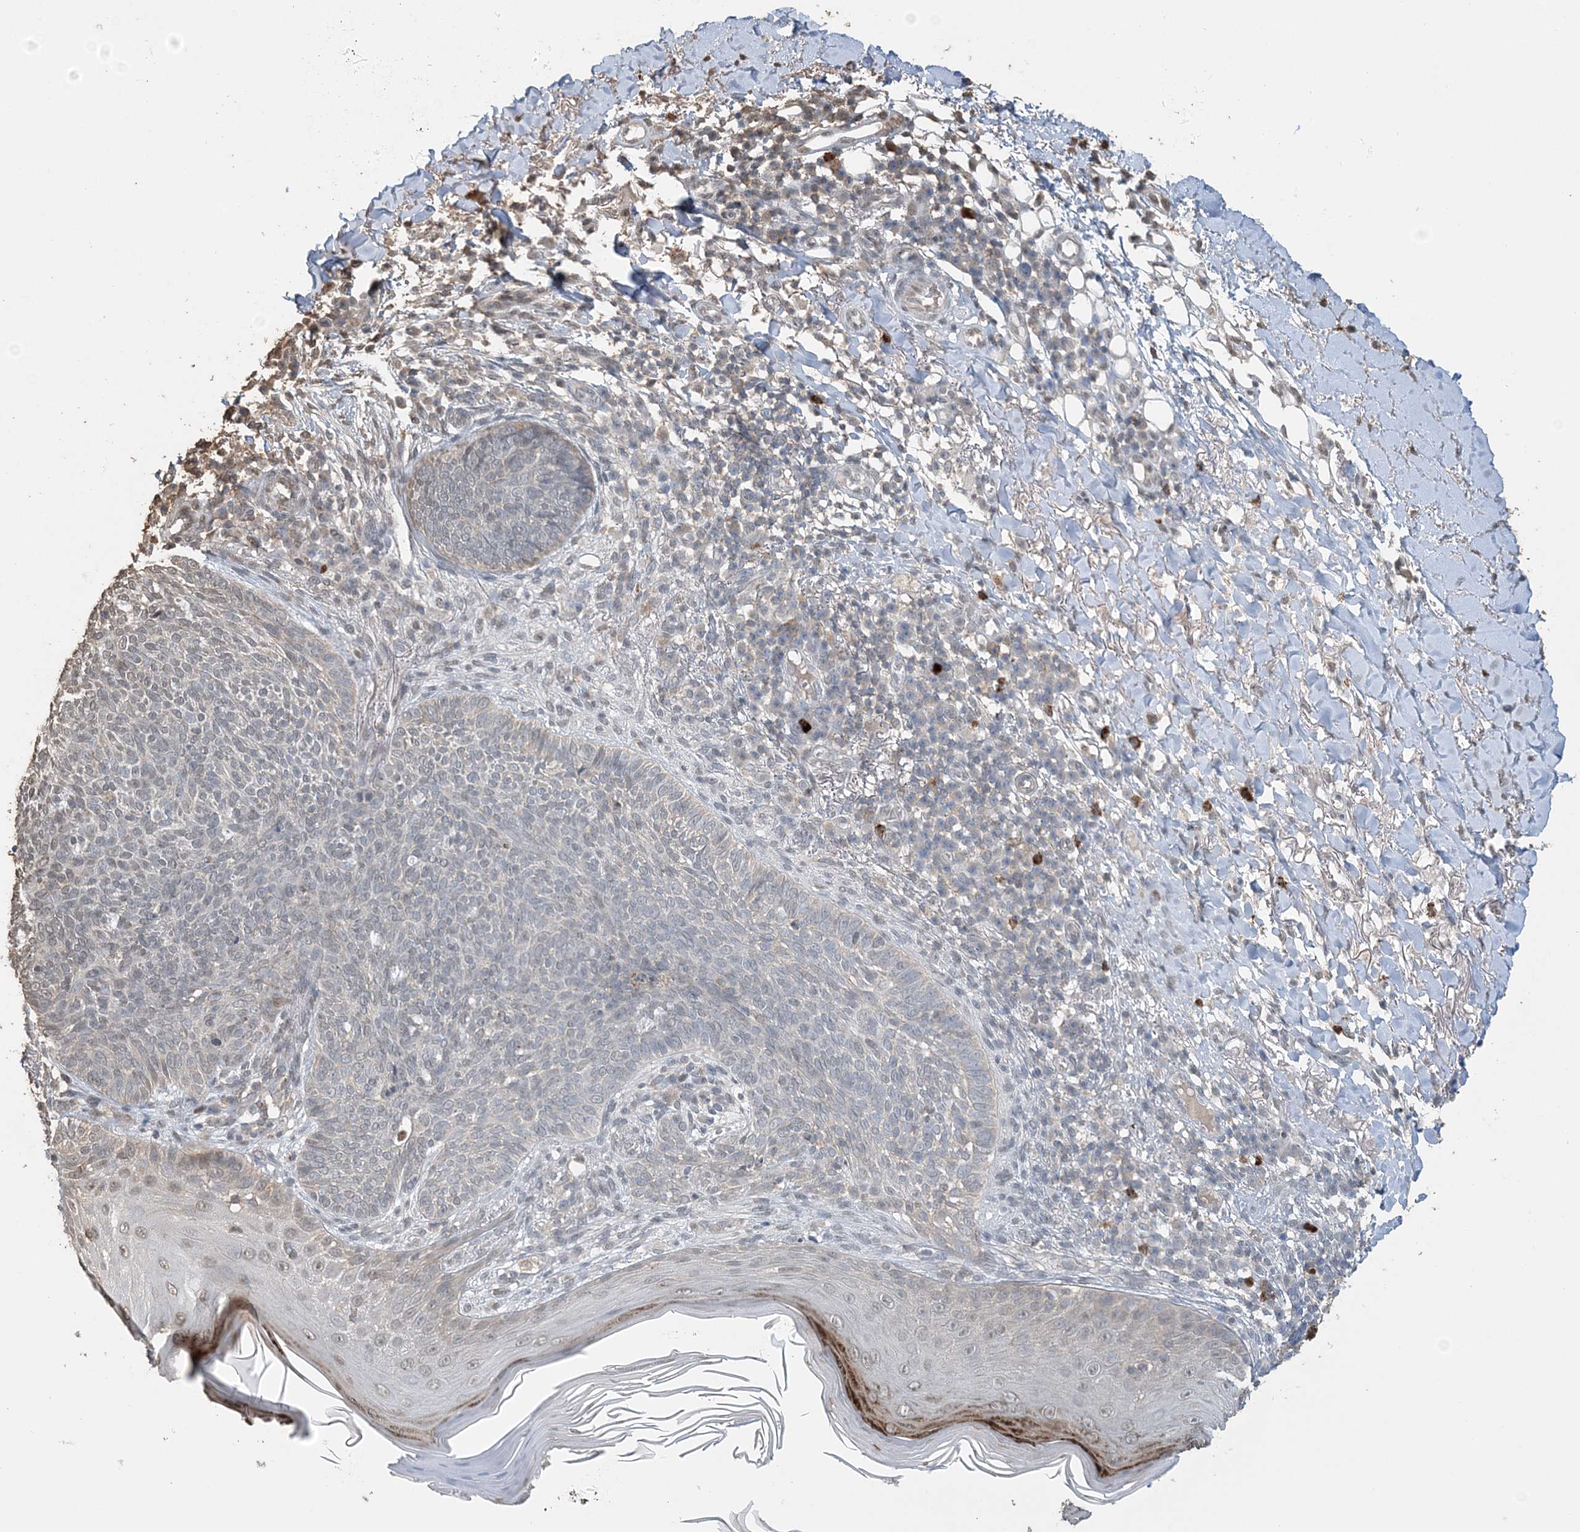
{"staining": {"intensity": "negative", "quantity": "none", "location": "none"}, "tissue": "skin cancer", "cell_type": "Tumor cells", "image_type": "cancer", "snomed": [{"axis": "morphology", "description": "Basal cell carcinoma"}, {"axis": "topography", "description": "Skin"}], "caption": "Micrograph shows no significant protein positivity in tumor cells of skin cancer (basal cell carcinoma).", "gene": "FAM110A", "patient": {"sex": "male", "age": 85}}